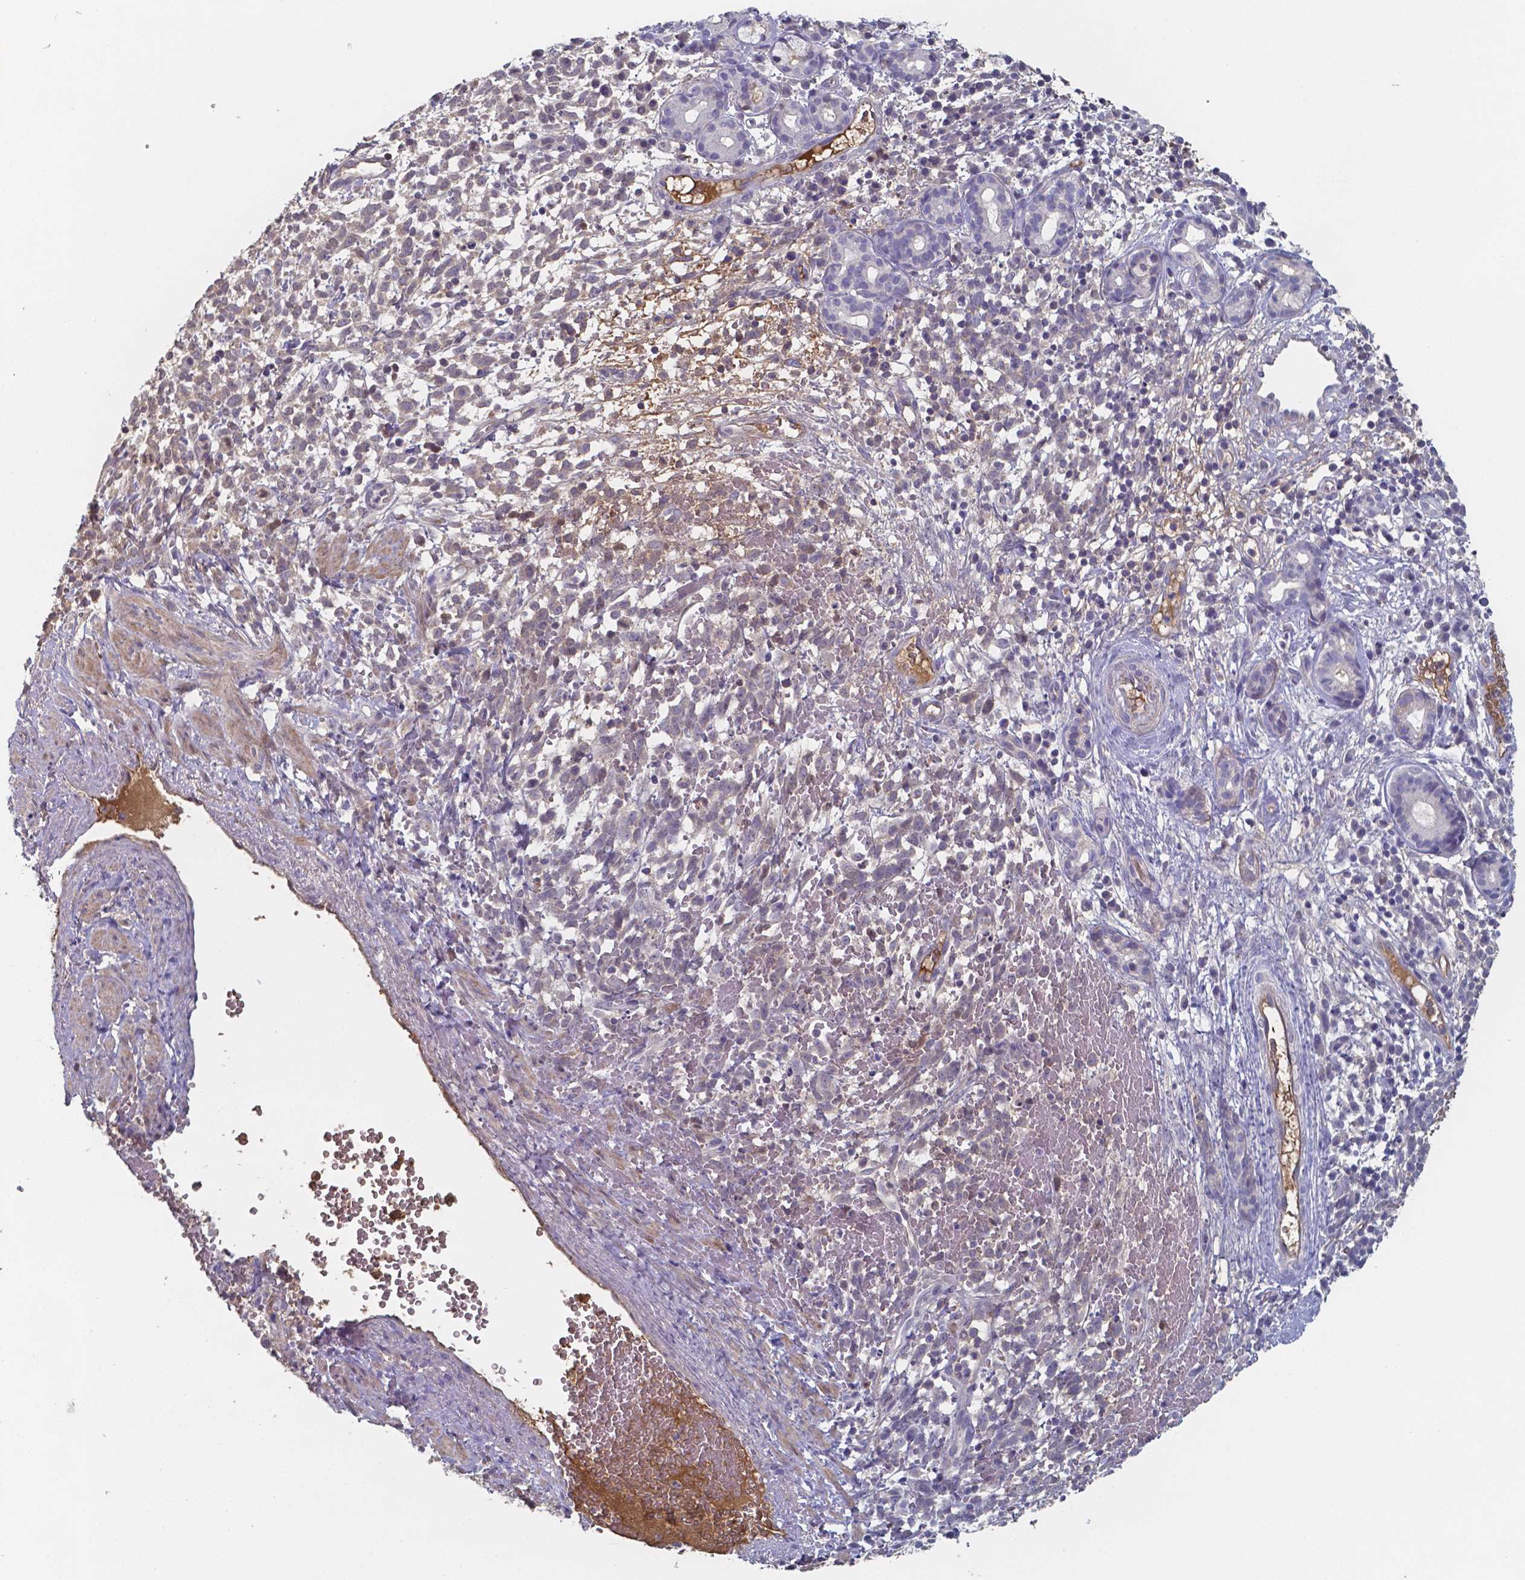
{"staining": {"intensity": "negative", "quantity": "none", "location": "none"}, "tissue": "melanoma", "cell_type": "Tumor cells", "image_type": "cancer", "snomed": [{"axis": "morphology", "description": "Malignant melanoma, NOS"}, {"axis": "topography", "description": "Skin"}], "caption": "DAB immunohistochemical staining of human malignant melanoma reveals no significant expression in tumor cells. (Brightfield microscopy of DAB immunohistochemistry (IHC) at high magnification).", "gene": "BTBD17", "patient": {"sex": "female", "age": 70}}